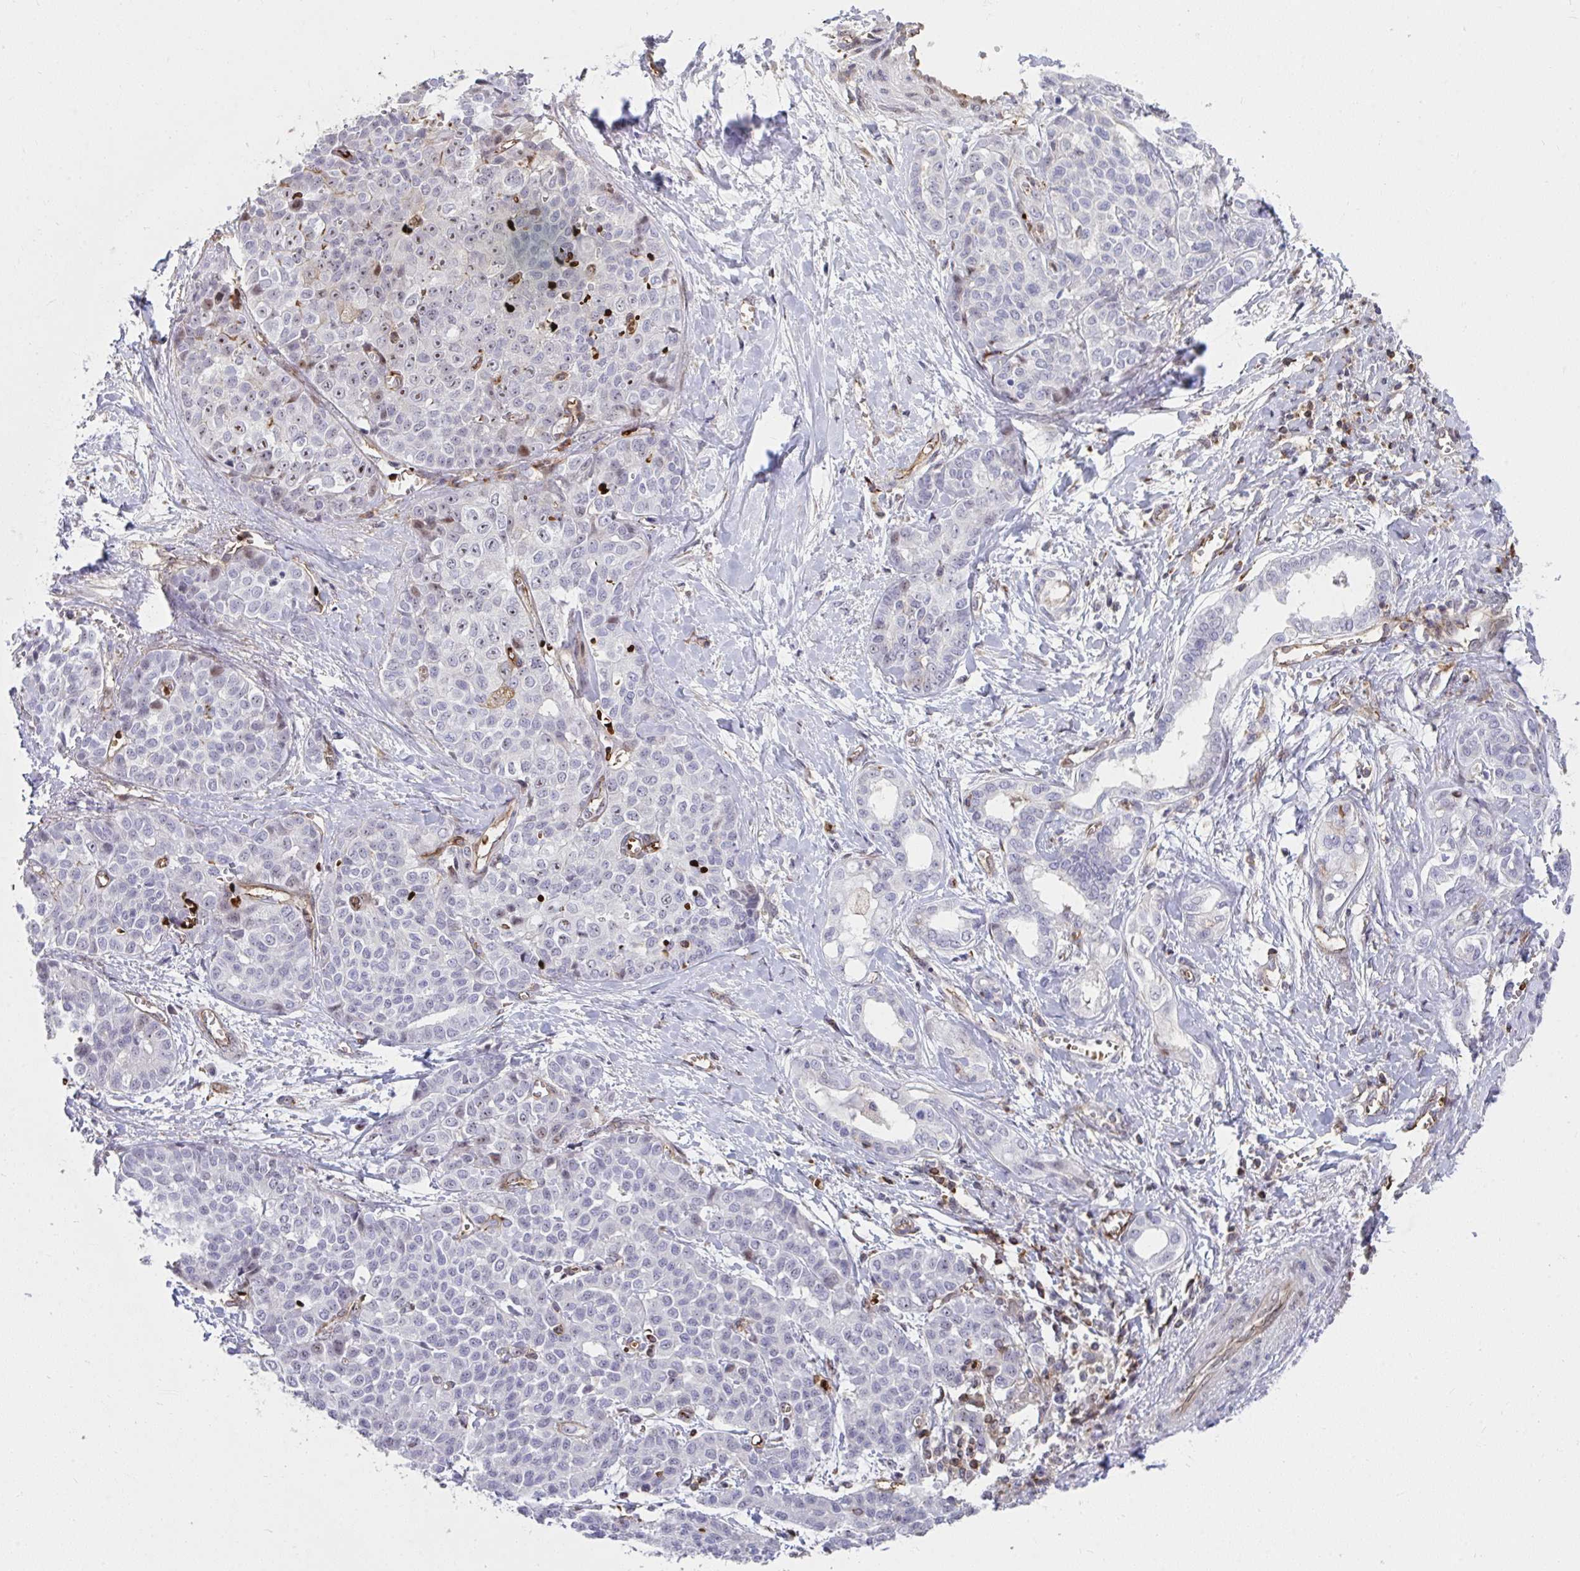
{"staining": {"intensity": "moderate", "quantity": "<25%", "location": "nuclear"}, "tissue": "liver cancer", "cell_type": "Tumor cells", "image_type": "cancer", "snomed": [{"axis": "morphology", "description": "Cholangiocarcinoma"}, {"axis": "topography", "description": "Liver"}], "caption": "This histopathology image shows liver cancer (cholangiocarcinoma) stained with immunohistochemistry (IHC) to label a protein in brown. The nuclear of tumor cells show moderate positivity for the protein. Nuclei are counter-stained blue.", "gene": "FOXN3", "patient": {"sex": "female", "age": 77}}